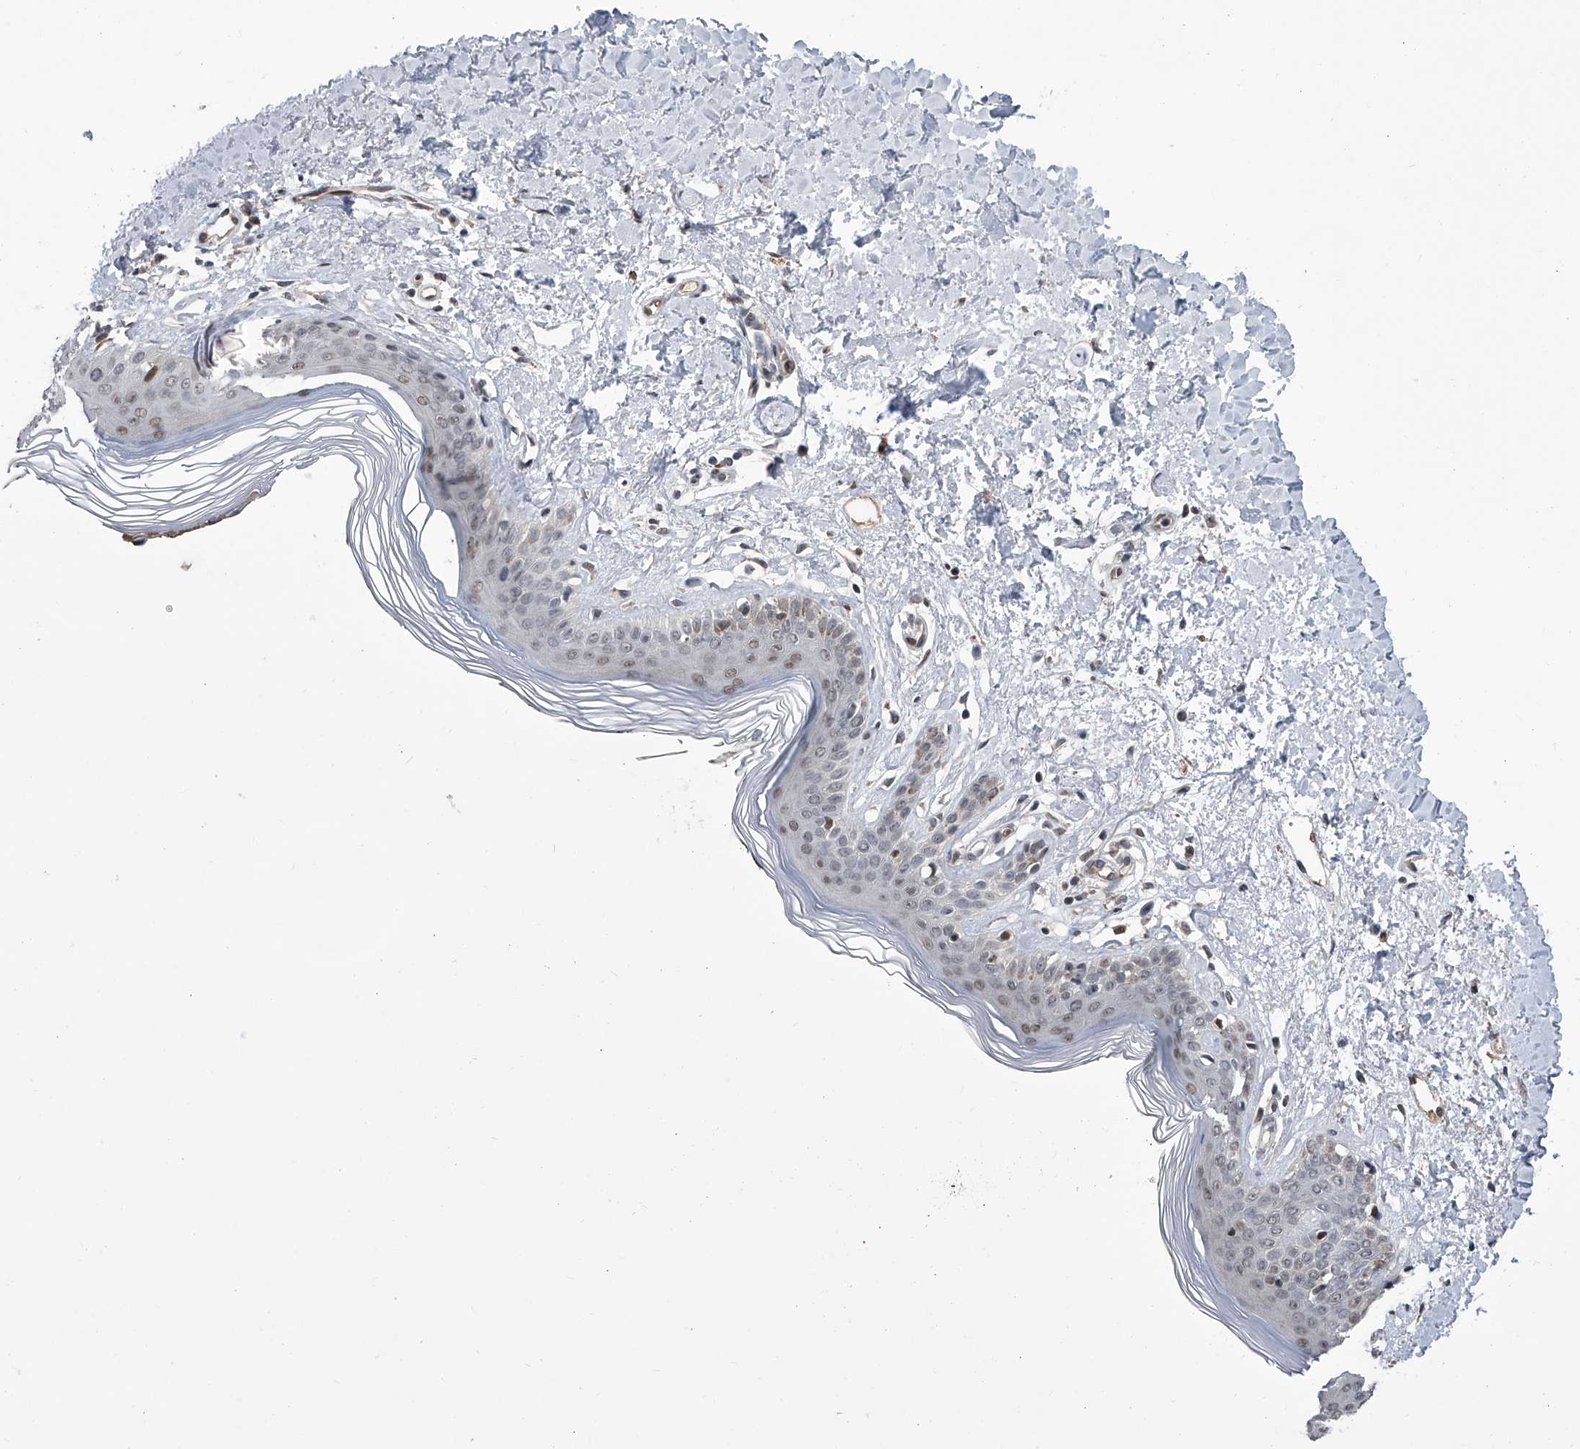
{"staining": {"intensity": "moderate", "quantity": ">75%", "location": "nuclear"}, "tissue": "skin", "cell_type": "Fibroblasts", "image_type": "normal", "snomed": [{"axis": "morphology", "description": "Normal tissue, NOS"}, {"axis": "topography", "description": "Skin"}], "caption": "Immunohistochemical staining of unremarkable skin displays >75% levels of moderate nuclear protein positivity in approximately >75% of fibroblasts. Using DAB (3,3'-diaminobenzidine) (brown) and hematoxylin (blue) stains, captured at high magnification using brightfield microscopy.", "gene": "ZNF426", "patient": {"sex": "female", "age": 64}}